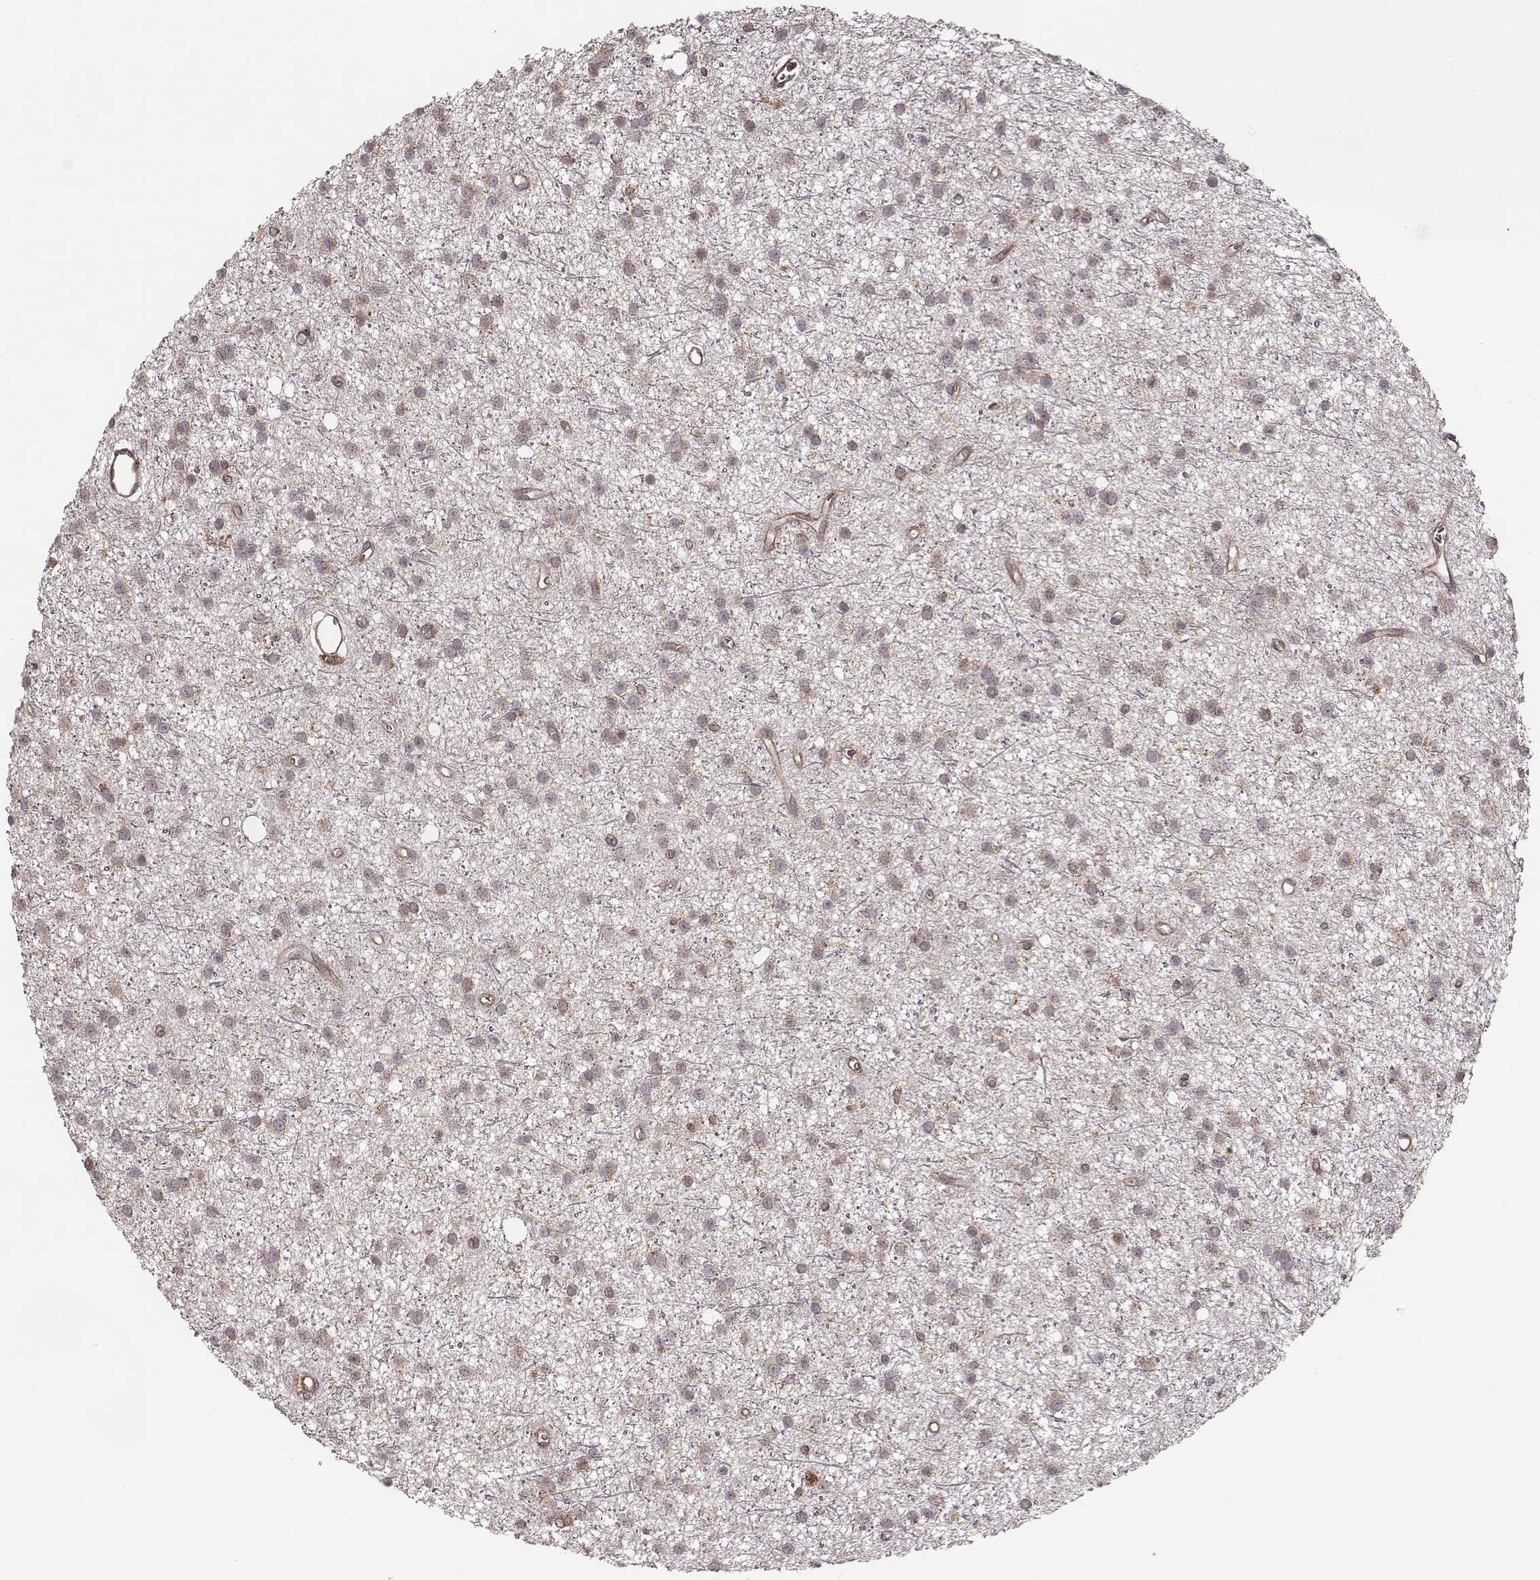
{"staining": {"intensity": "weak", "quantity": ">75%", "location": "cytoplasmic/membranous"}, "tissue": "glioma", "cell_type": "Tumor cells", "image_type": "cancer", "snomed": [{"axis": "morphology", "description": "Glioma, malignant, Low grade"}, {"axis": "topography", "description": "Brain"}], "caption": "This is an image of immunohistochemistry staining of malignant glioma (low-grade), which shows weak positivity in the cytoplasmic/membranous of tumor cells.", "gene": "VPS26A", "patient": {"sex": "male", "age": 27}}